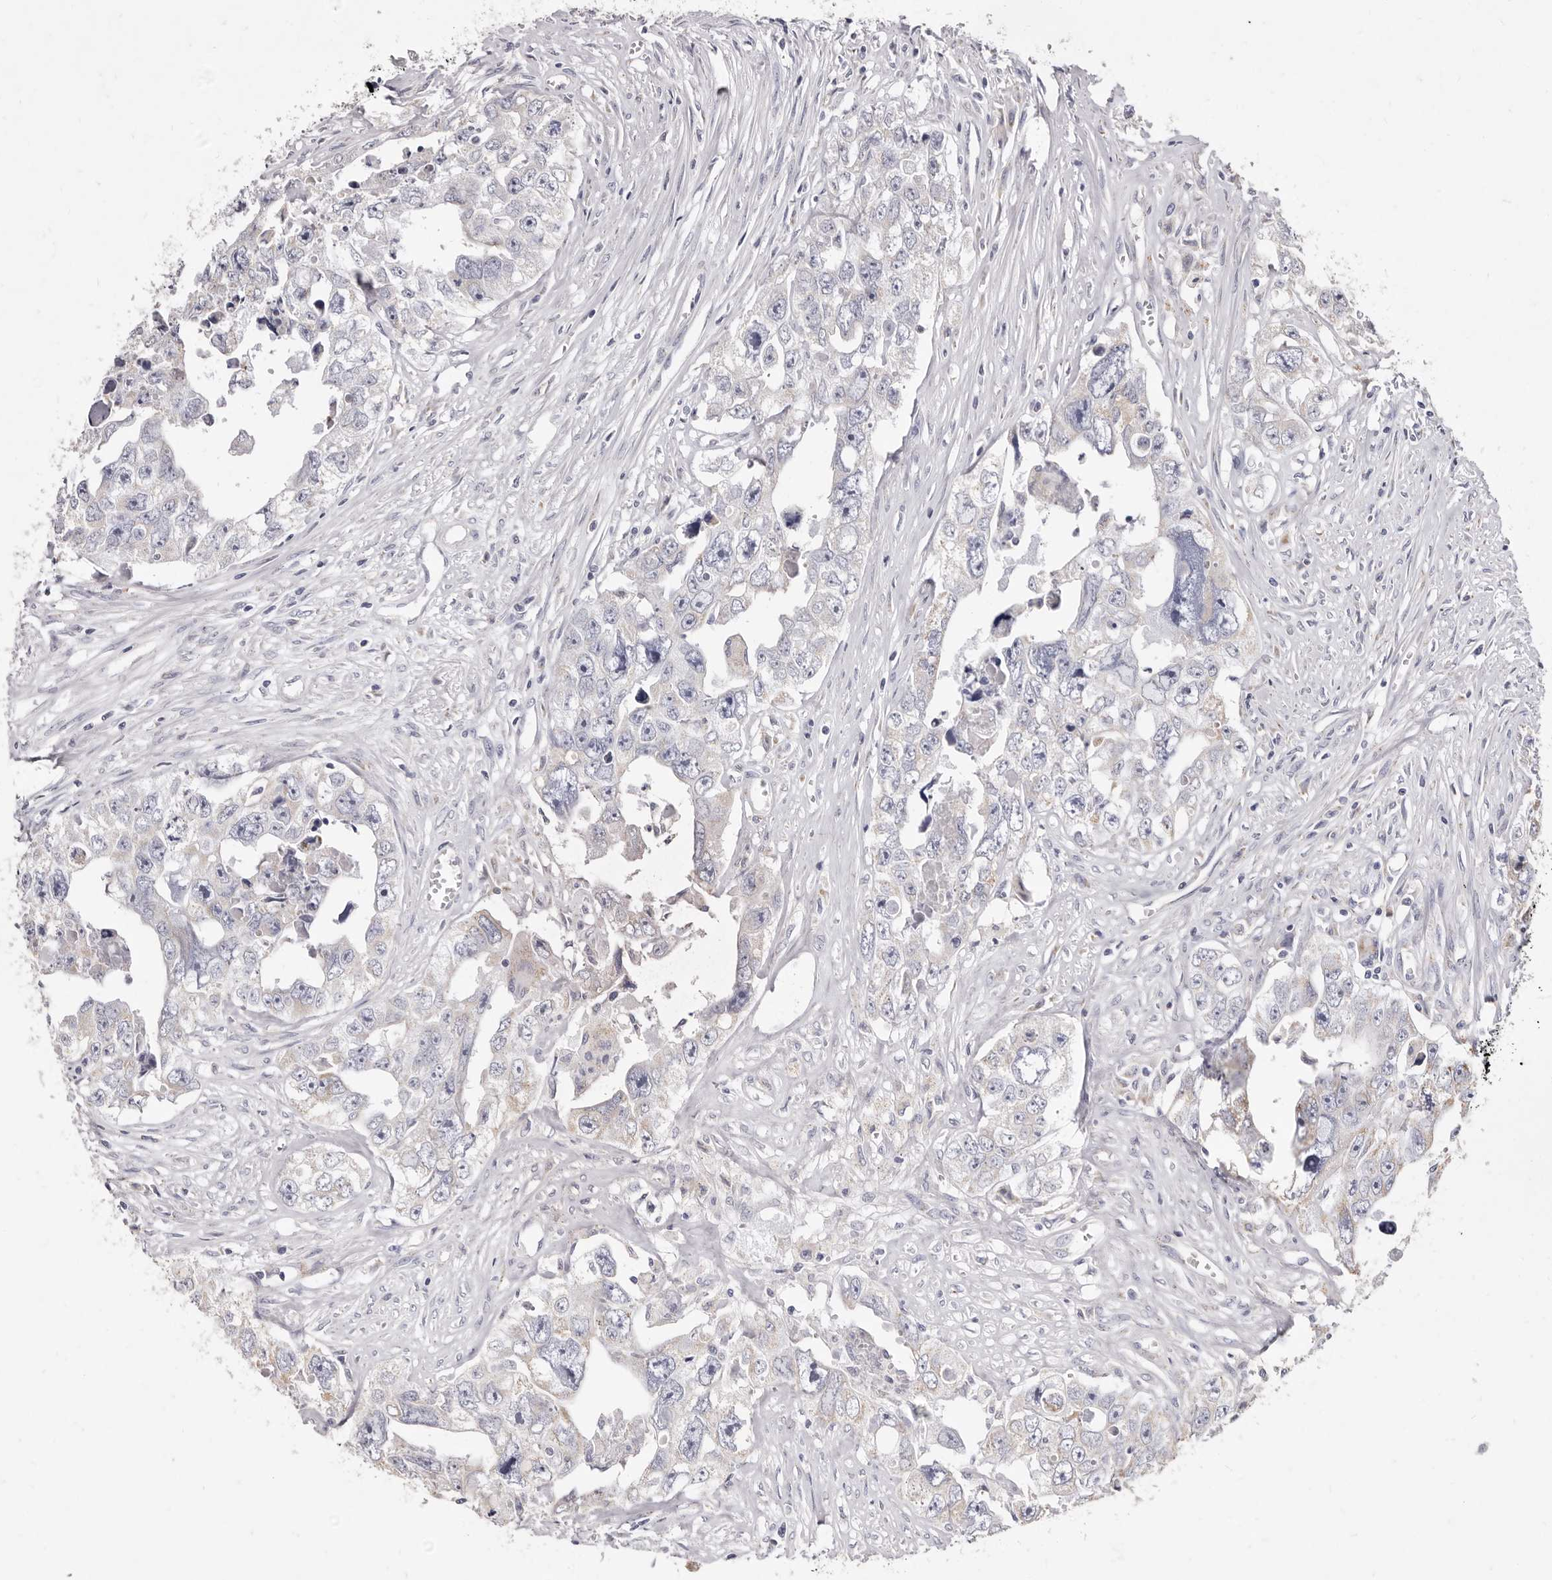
{"staining": {"intensity": "negative", "quantity": "none", "location": "none"}, "tissue": "testis cancer", "cell_type": "Tumor cells", "image_type": "cancer", "snomed": [{"axis": "morphology", "description": "Seminoma, NOS"}, {"axis": "morphology", "description": "Carcinoma, Embryonal, NOS"}, {"axis": "topography", "description": "Testis"}], "caption": "A high-resolution image shows IHC staining of testis cancer, which demonstrates no significant staining in tumor cells.", "gene": "CYP2E1", "patient": {"sex": "male", "age": 43}}